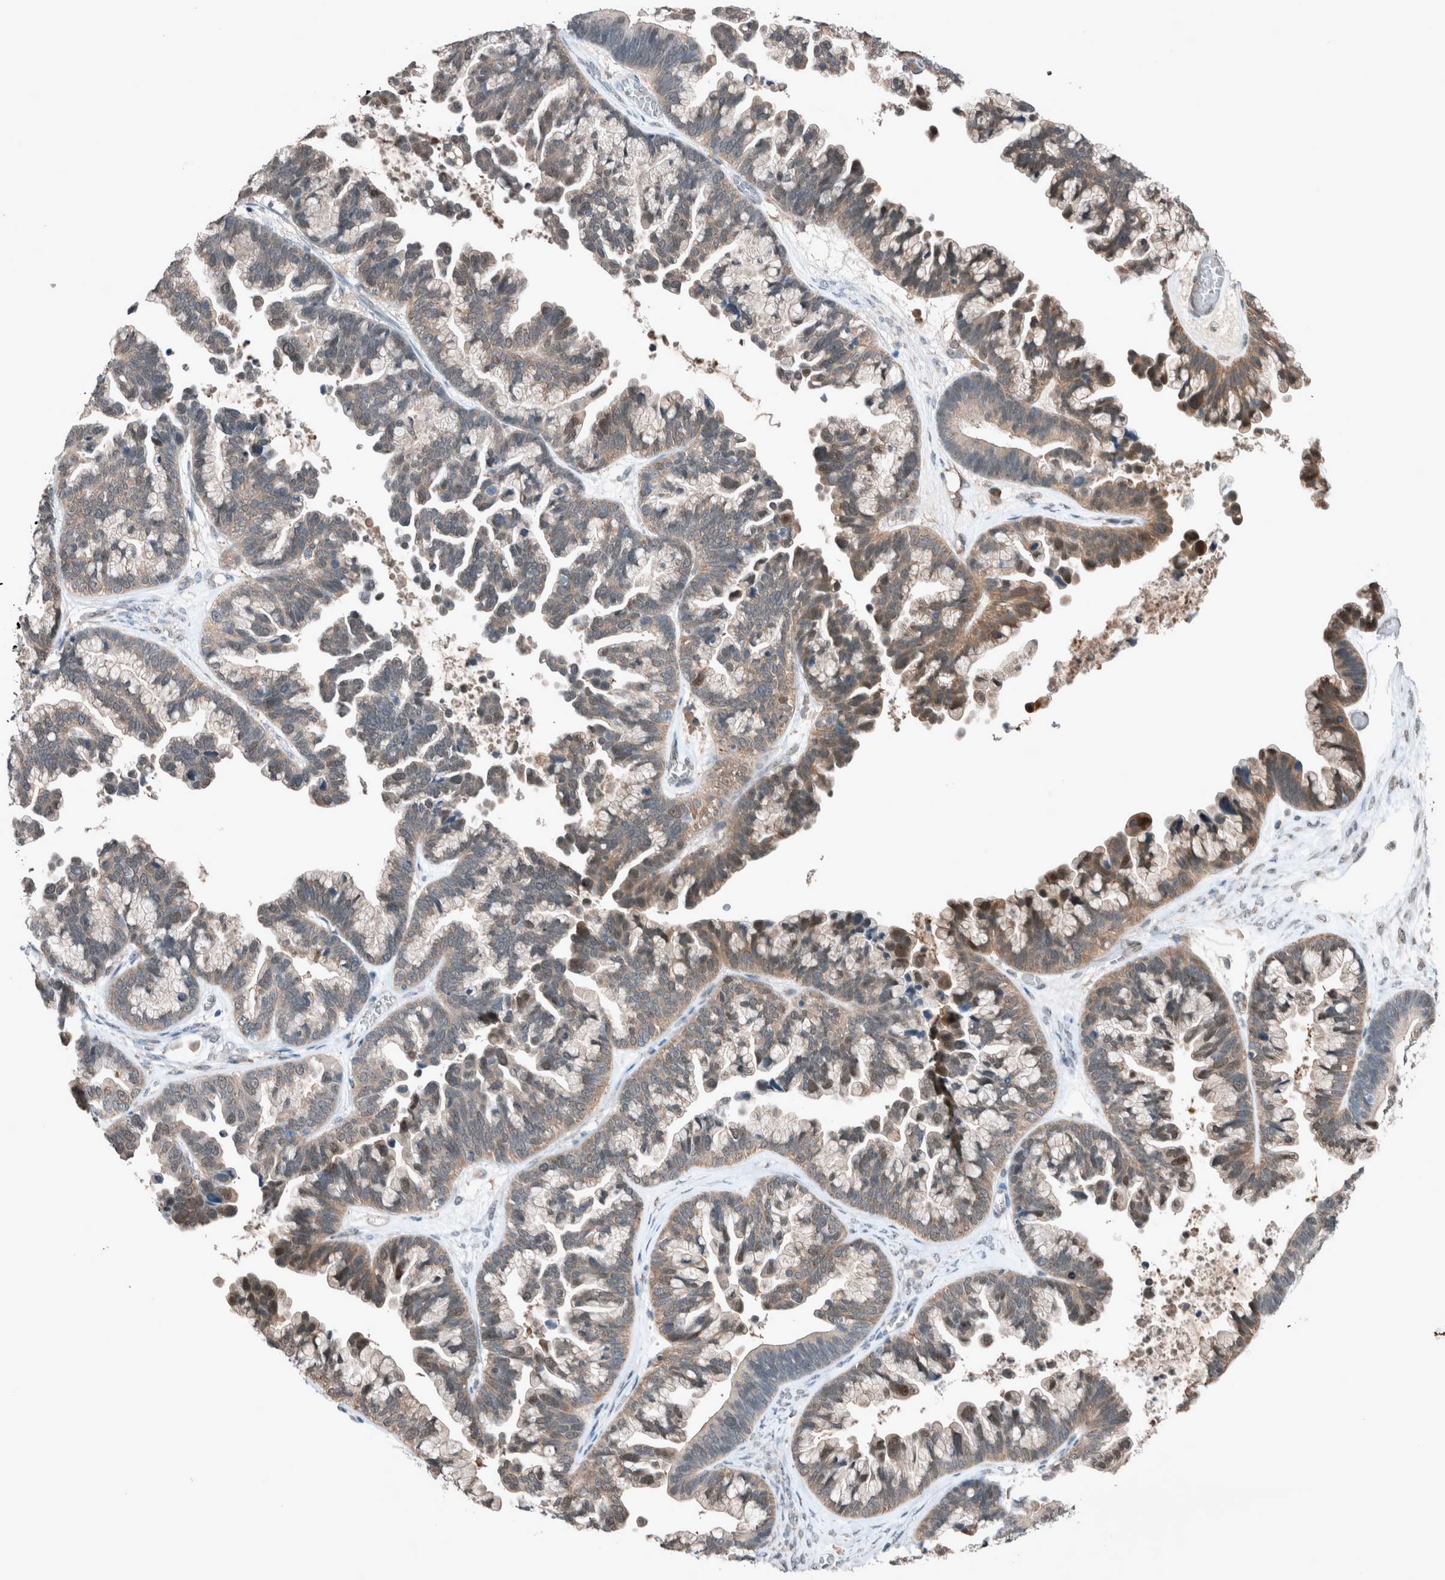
{"staining": {"intensity": "moderate", "quantity": "<25%", "location": "cytoplasmic/membranous,nuclear"}, "tissue": "ovarian cancer", "cell_type": "Tumor cells", "image_type": "cancer", "snomed": [{"axis": "morphology", "description": "Cystadenocarcinoma, serous, NOS"}, {"axis": "topography", "description": "Ovary"}], "caption": "There is low levels of moderate cytoplasmic/membranous and nuclear staining in tumor cells of ovarian cancer, as demonstrated by immunohistochemical staining (brown color).", "gene": "RALGDS", "patient": {"sex": "female", "age": 56}}